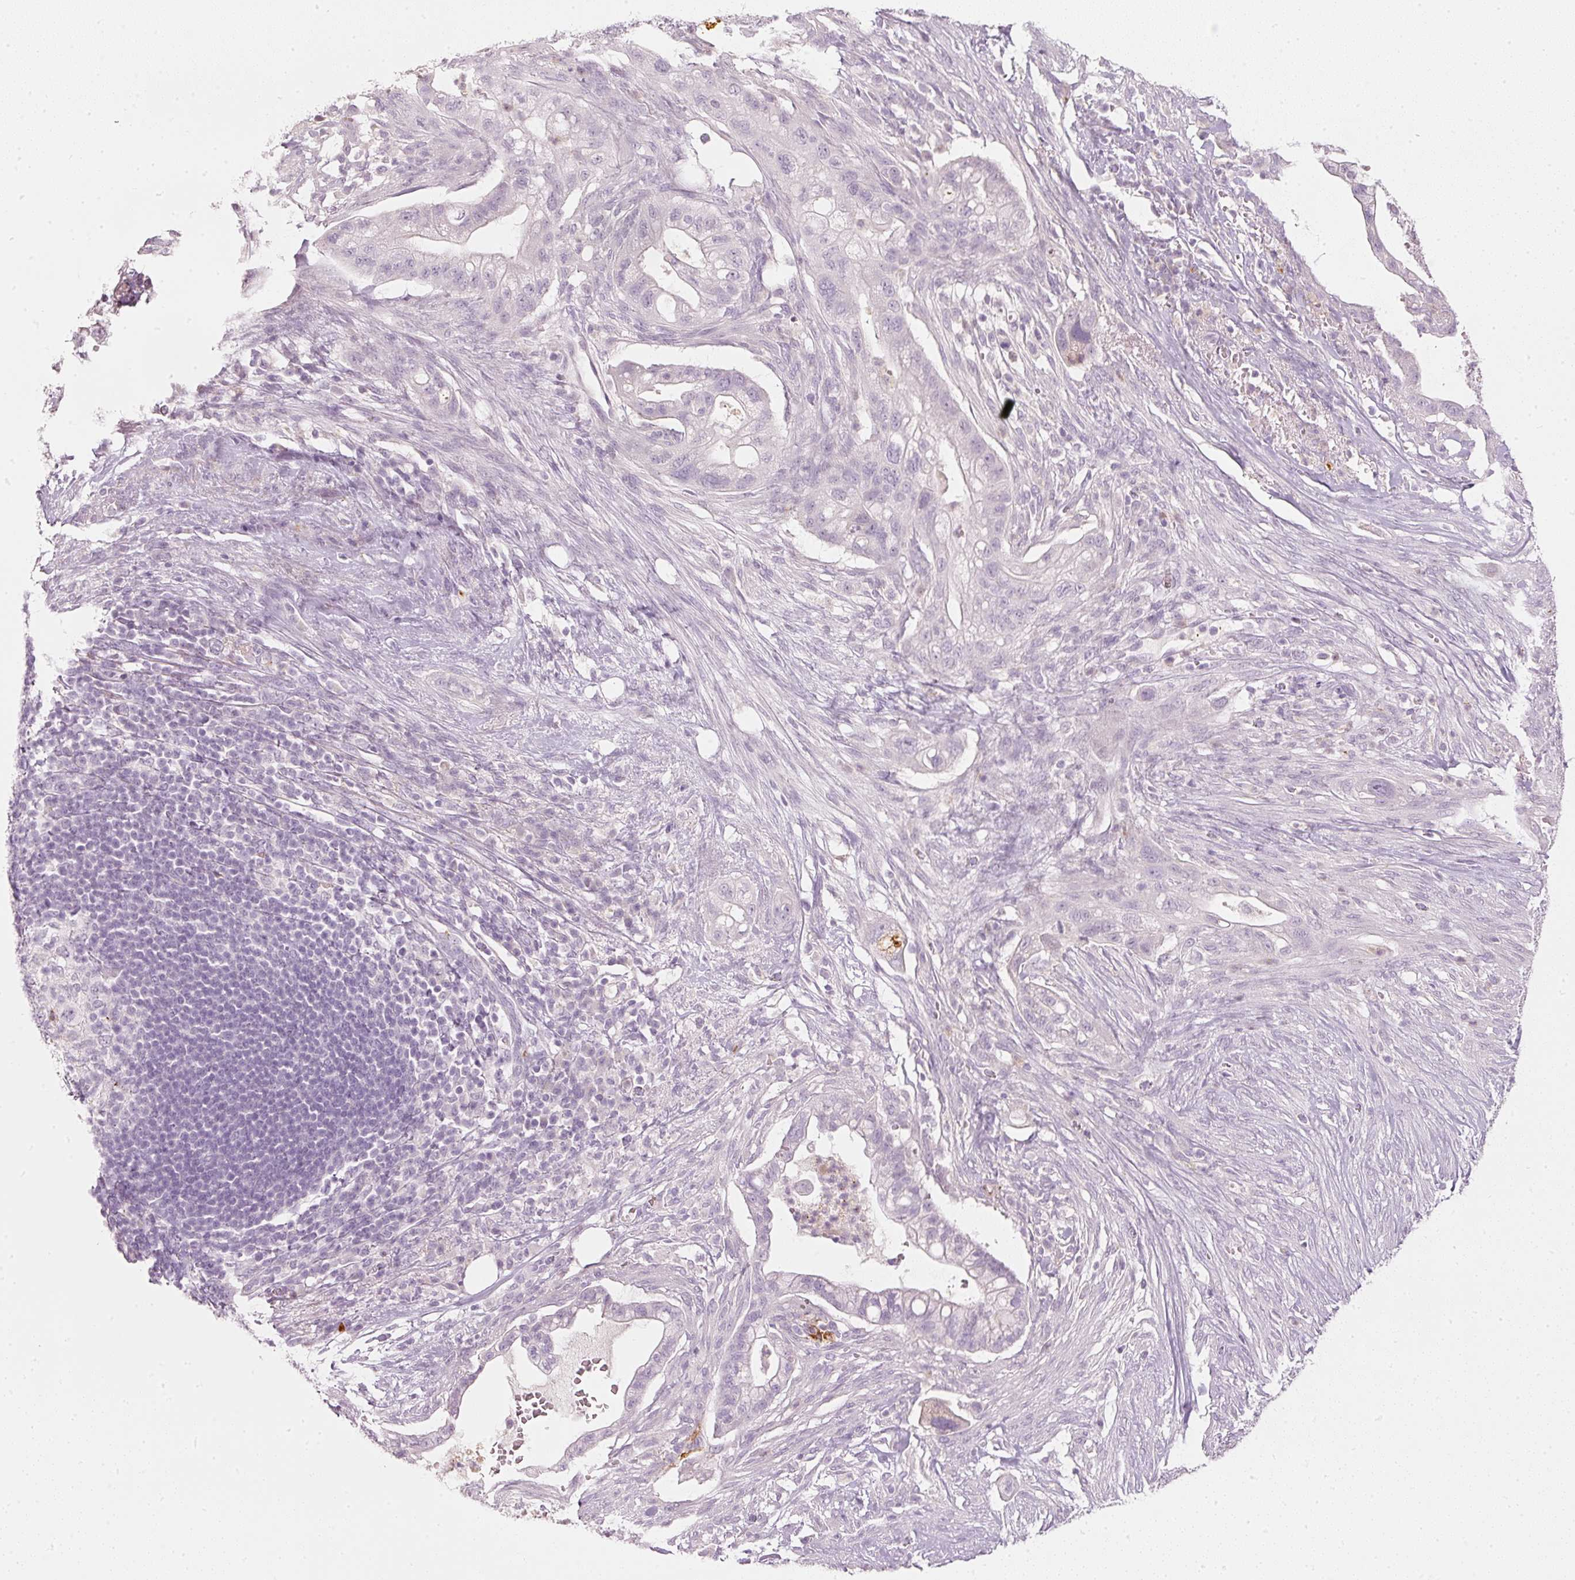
{"staining": {"intensity": "negative", "quantity": "none", "location": "none"}, "tissue": "pancreatic cancer", "cell_type": "Tumor cells", "image_type": "cancer", "snomed": [{"axis": "morphology", "description": "Adenocarcinoma, NOS"}, {"axis": "topography", "description": "Pancreas"}], "caption": "Micrograph shows no significant protein expression in tumor cells of pancreatic adenocarcinoma.", "gene": "LECT2", "patient": {"sex": "male", "age": 44}}